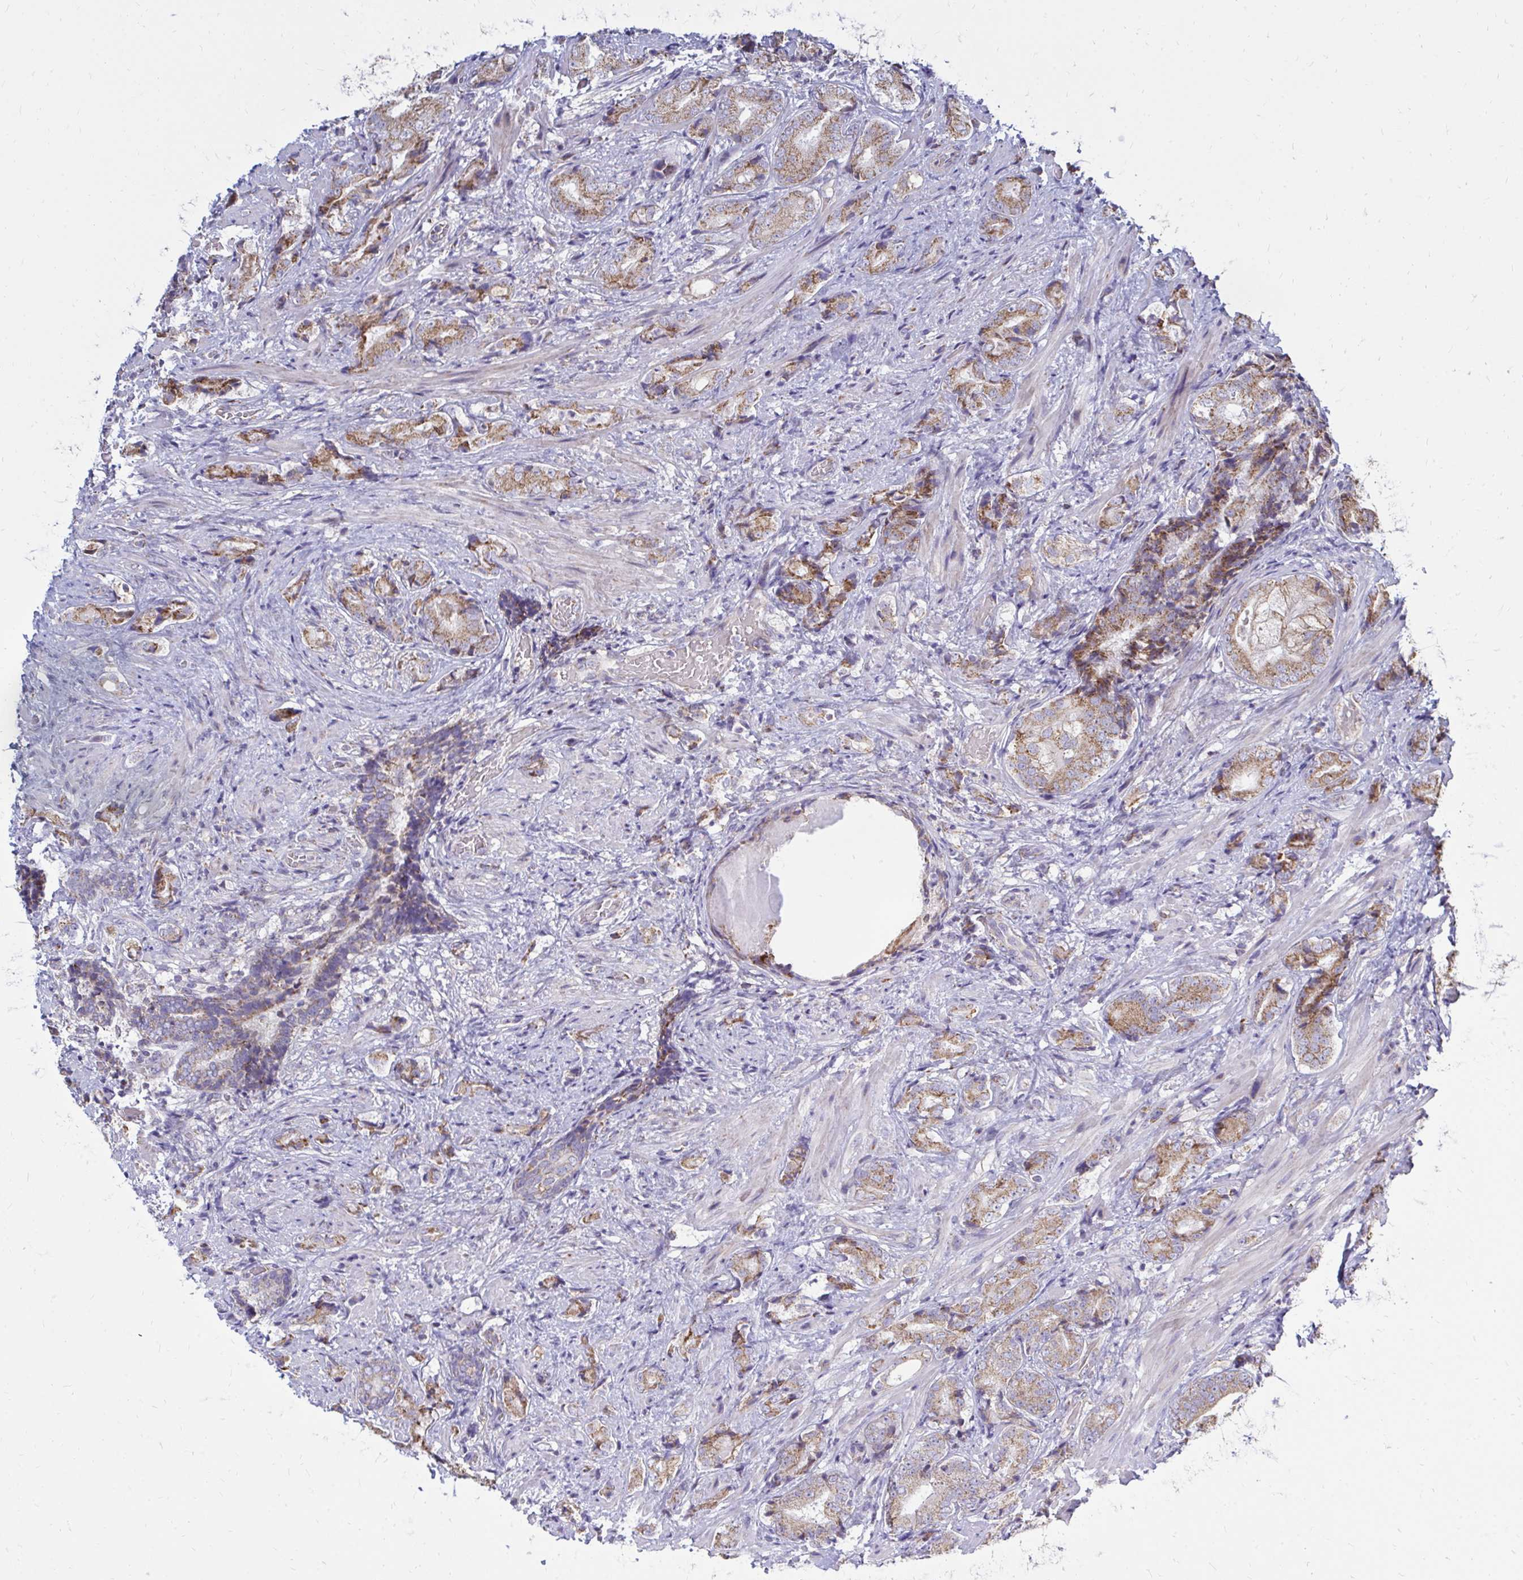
{"staining": {"intensity": "moderate", "quantity": ">75%", "location": "cytoplasmic/membranous"}, "tissue": "prostate cancer", "cell_type": "Tumor cells", "image_type": "cancer", "snomed": [{"axis": "morphology", "description": "Adenocarcinoma, High grade"}, {"axis": "topography", "description": "Prostate"}], "caption": "Brown immunohistochemical staining in human prostate cancer demonstrates moderate cytoplasmic/membranous expression in about >75% of tumor cells.", "gene": "OR10R2", "patient": {"sex": "male", "age": 62}}